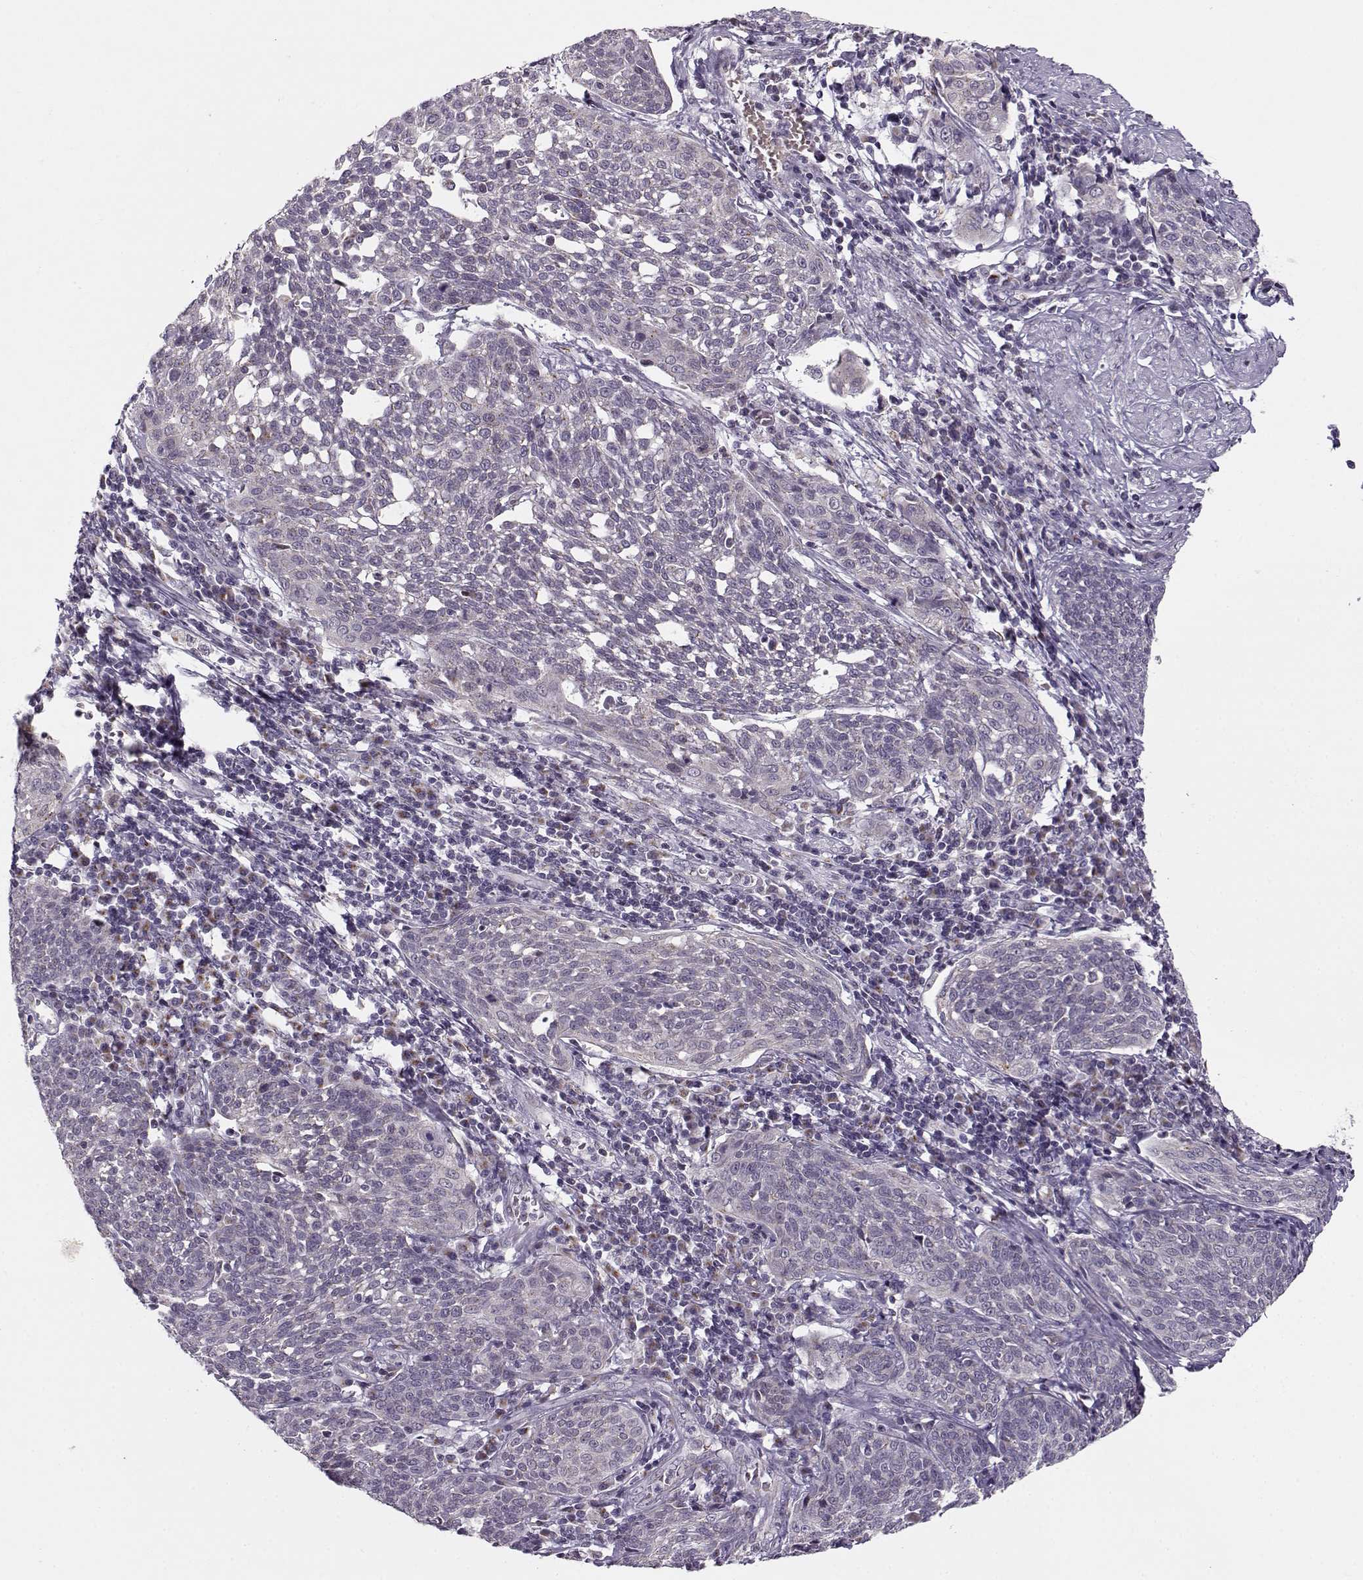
{"staining": {"intensity": "negative", "quantity": "none", "location": "none"}, "tissue": "cervical cancer", "cell_type": "Tumor cells", "image_type": "cancer", "snomed": [{"axis": "morphology", "description": "Squamous cell carcinoma, NOS"}, {"axis": "topography", "description": "Cervix"}], "caption": "Photomicrograph shows no protein expression in tumor cells of squamous cell carcinoma (cervical) tissue.", "gene": "SLC4A5", "patient": {"sex": "female", "age": 34}}